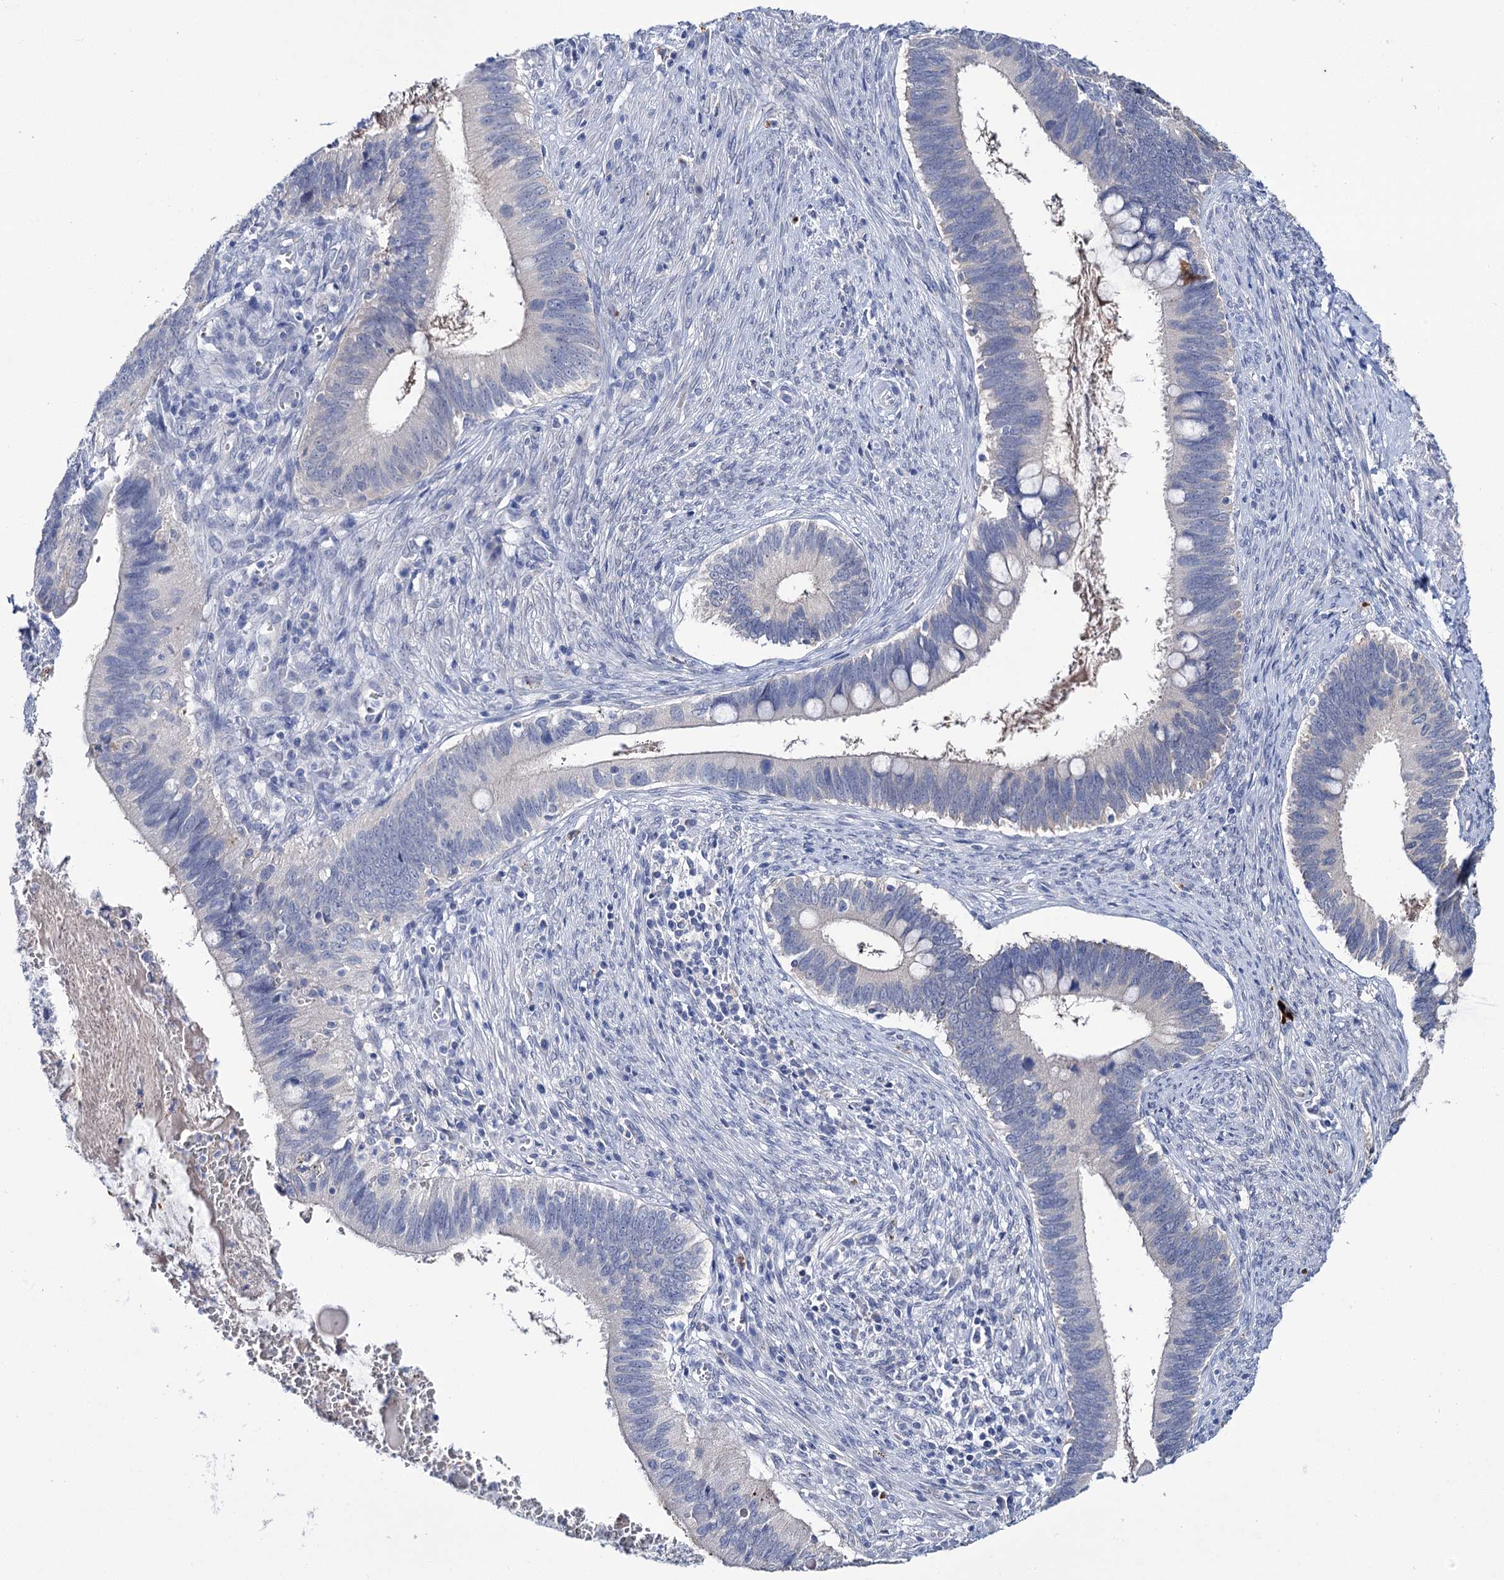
{"staining": {"intensity": "negative", "quantity": "none", "location": "none"}, "tissue": "cervical cancer", "cell_type": "Tumor cells", "image_type": "cancer", "snomed": [{"axis": "morphology", "description": "Adenocarcinoma, NOS"}, {"axis": "topography", "description": "Cervix"}], "caption": "Tumor cells are negative for protein expression in human cervical cancer (adenocarcinoma).", "gene": "LYZL4", "patient": {"sex": "female", "age": 42}}